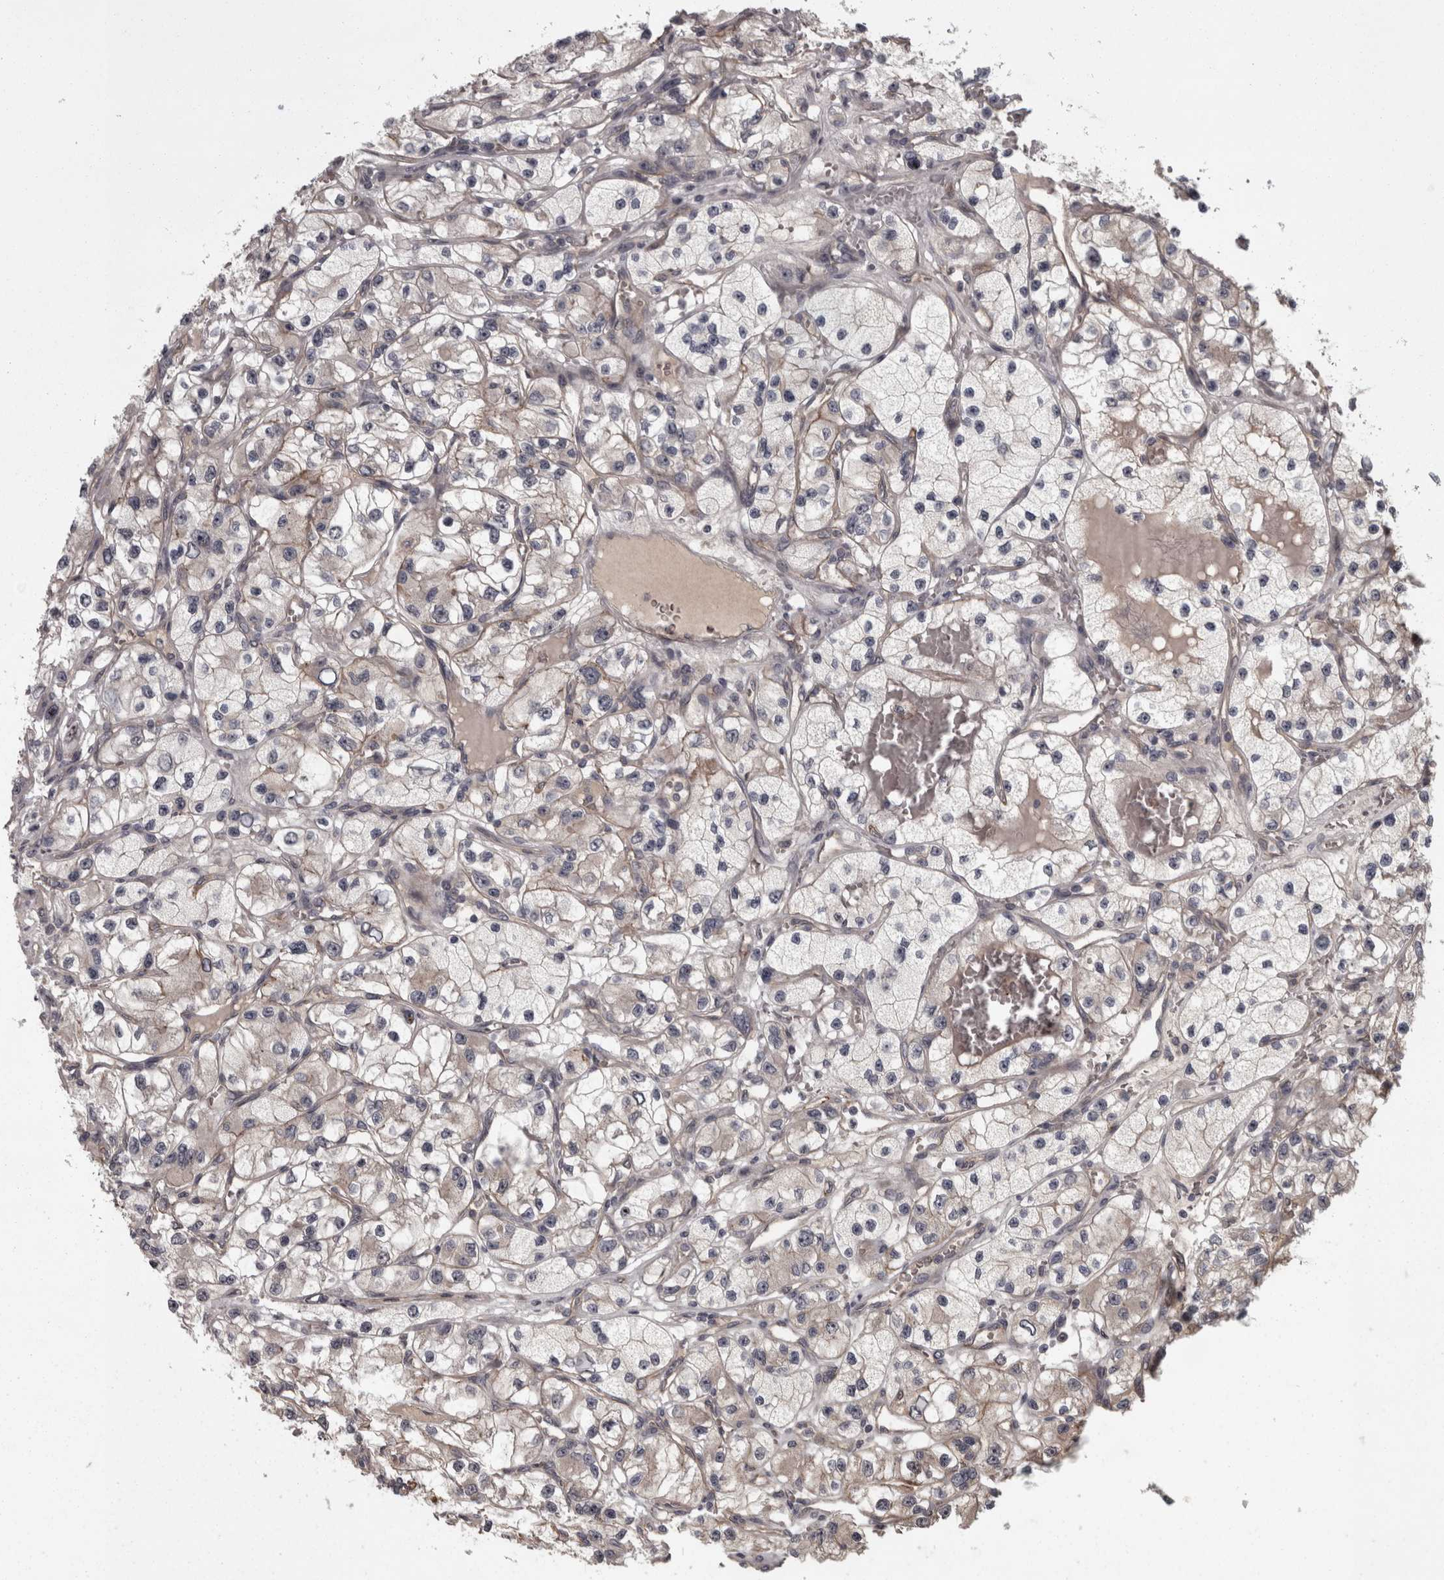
{"staining": {"intensity": "weak", "quantity": "25%-75%", "location": "cytoplasmic/membranous"}, "tissue": "renal cancer", "cell_type": "Tumor cells", "image_type": "cancer", "snomed": [{"axis": "morphology", "description": "Adenocarcinoma, NOS"}, {"axis": "topography", "description": "Kidney"}], "caption": "Adenocarcinoma (renal) tissue demonstrates weak cytoplasmic/membranous staining in about 25%-75% of tumor cells The protein is shown in brown color, while the nuclei are stained blue.", "gene": "PCDH17", "patient": {"sex": "female", "age": 57}}